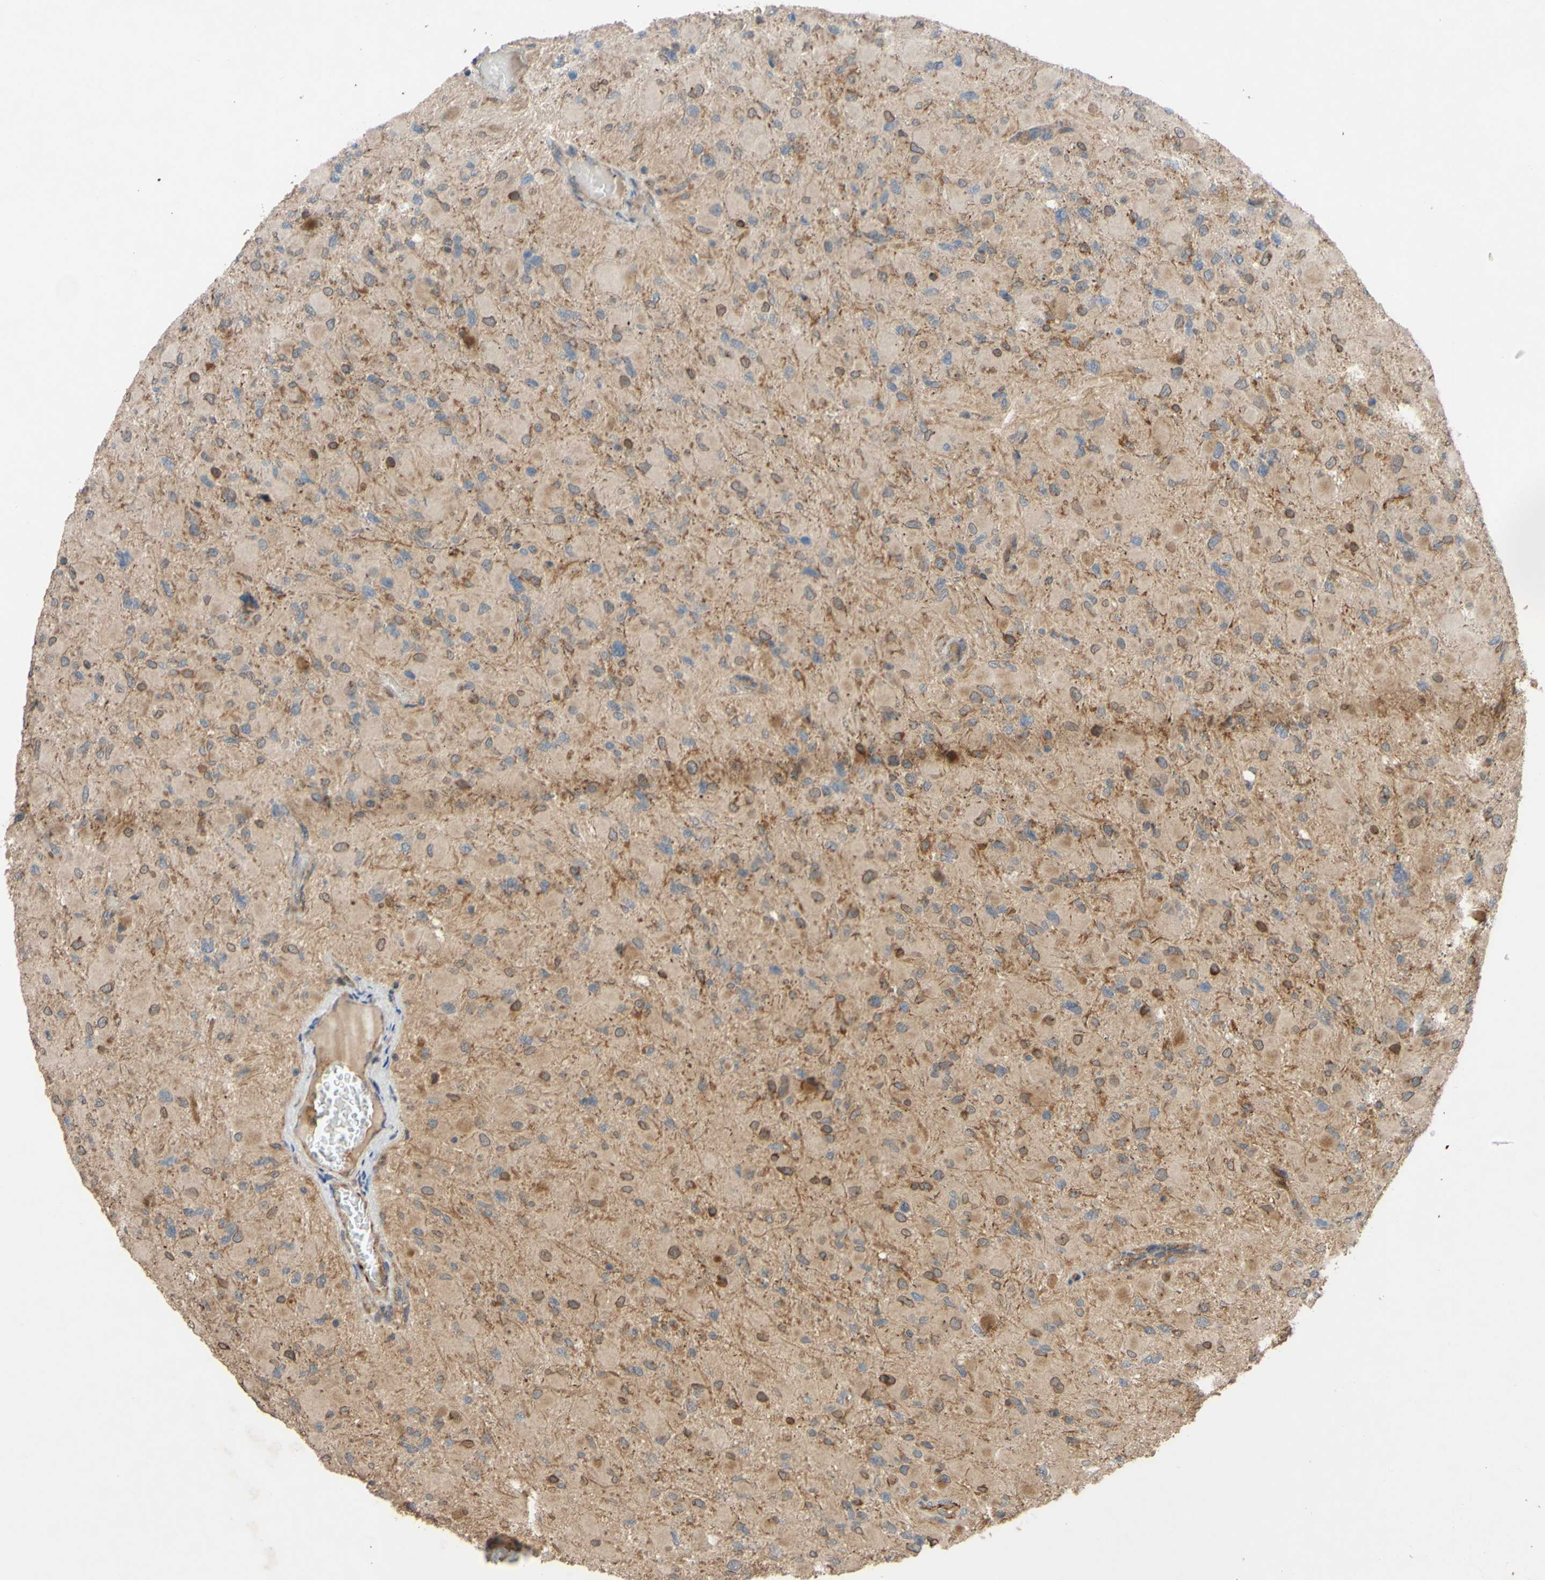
{"staining": {"intensity": "weak", "quantity": ">75%", "location": "cytoplasmic/membranous"}, "tissue": "glioma", "cell_type": "Tumor cells", "image_type": "cancer", "snomed": [{"axis": "morphology", "description": "Glioma, malignant, High grade"}, {"axis": "topography", "description": "Cerebral cortex"}], "caption": "Human glioma stained with a protein marker reveals weak staining in tumor cells.", "gene": "SHROOM4", "patient": {"sex": "female", "age": 36}}